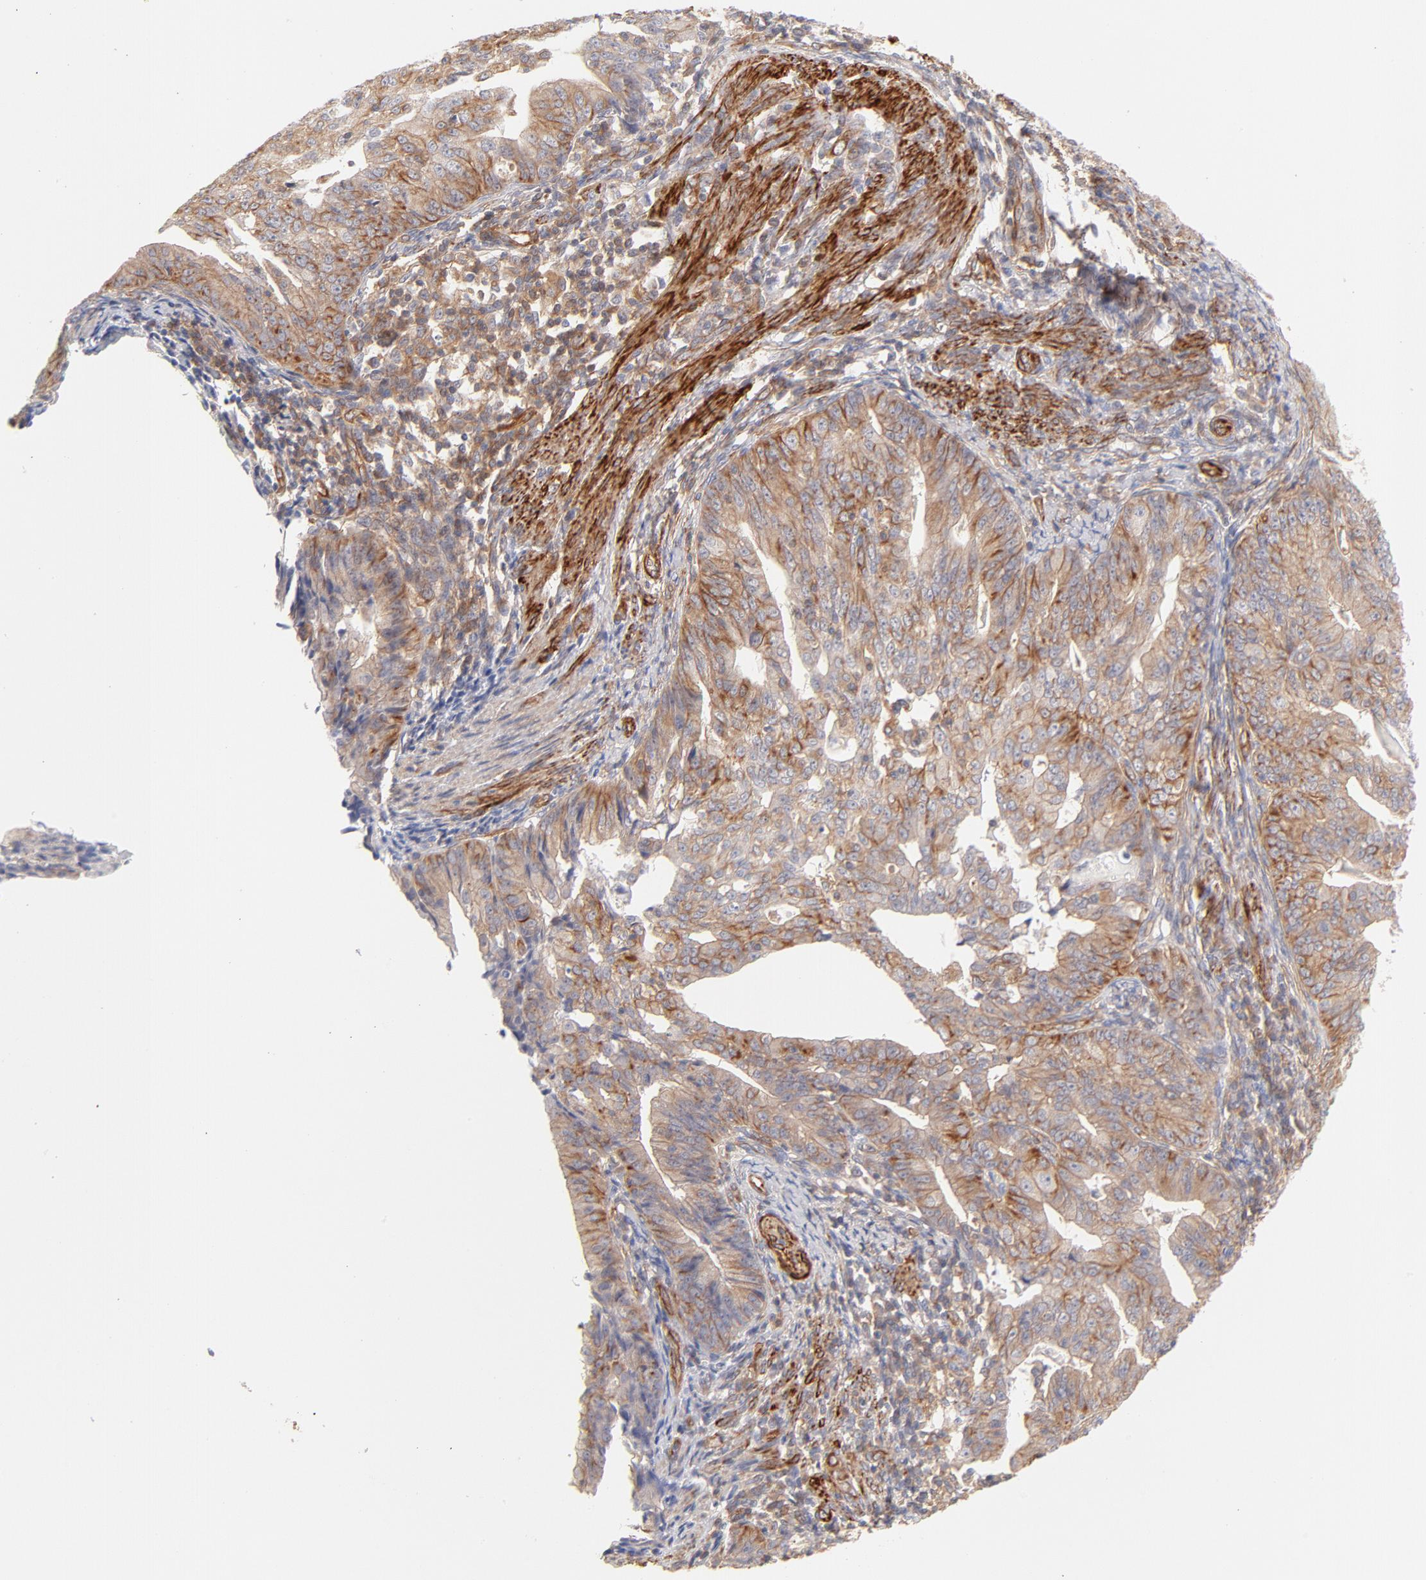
{"staining": {"intensity": "moderate", "quantity": ">75%", "location": "cytoplasmic/membranous"}, "tissue": "endometrial cancer", "cell_type": "Tumor cells", "image_type": "cancer", "snomed": [{"axis": "morphology", "description": "Adenocarcinoma, NOS"}, {"axis": "topography", "description": "Endometrium"}], "caption": "Protein expression analysis of human adenocarcinoma (endometrial) reveals moderate cytoplasmic/membranous expression in approximately >75% of tumor cells.", "gene": "LDLRAP1", "patient": {"sex": "female", "age": 56}}